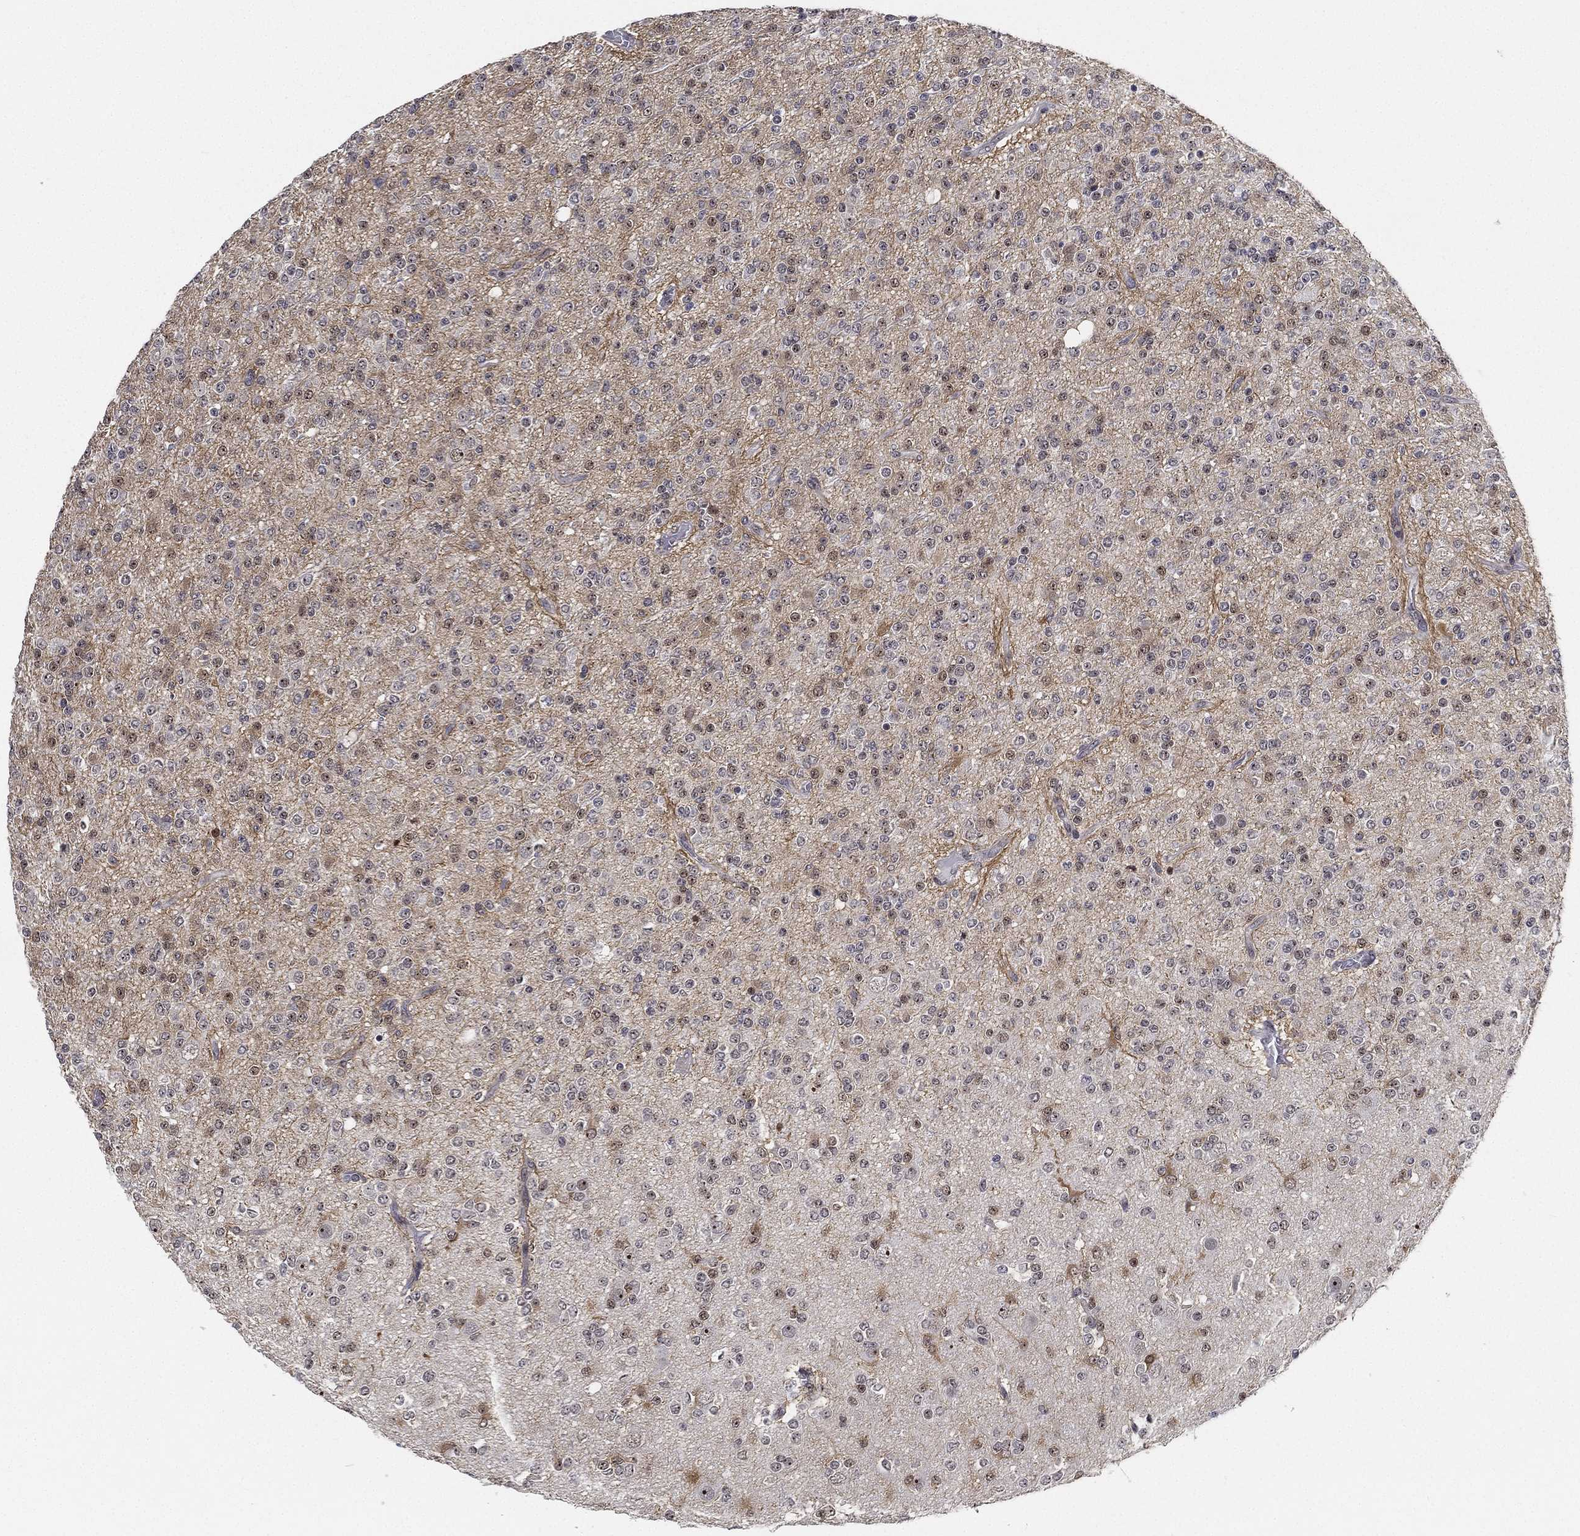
{"staining": {"intensity": "weak", "quantity": "25%-75%", "location": "nuclear"}, "tissue": "glioma", "cell_type": "Tumor cells", "image_type": "cancer", "snomed": [{"axis": "morphology", "description": "Glioma, malignant, Low grade"}, {"axis": "topography", "description": "Brain"}], "caption": "A low amount of weak nuclear staining is present in about 25%-75% of tumor cells in glioma tissue.", "gene": "PPP1R16B", "patient": {"sex": "male", "age": 27}}